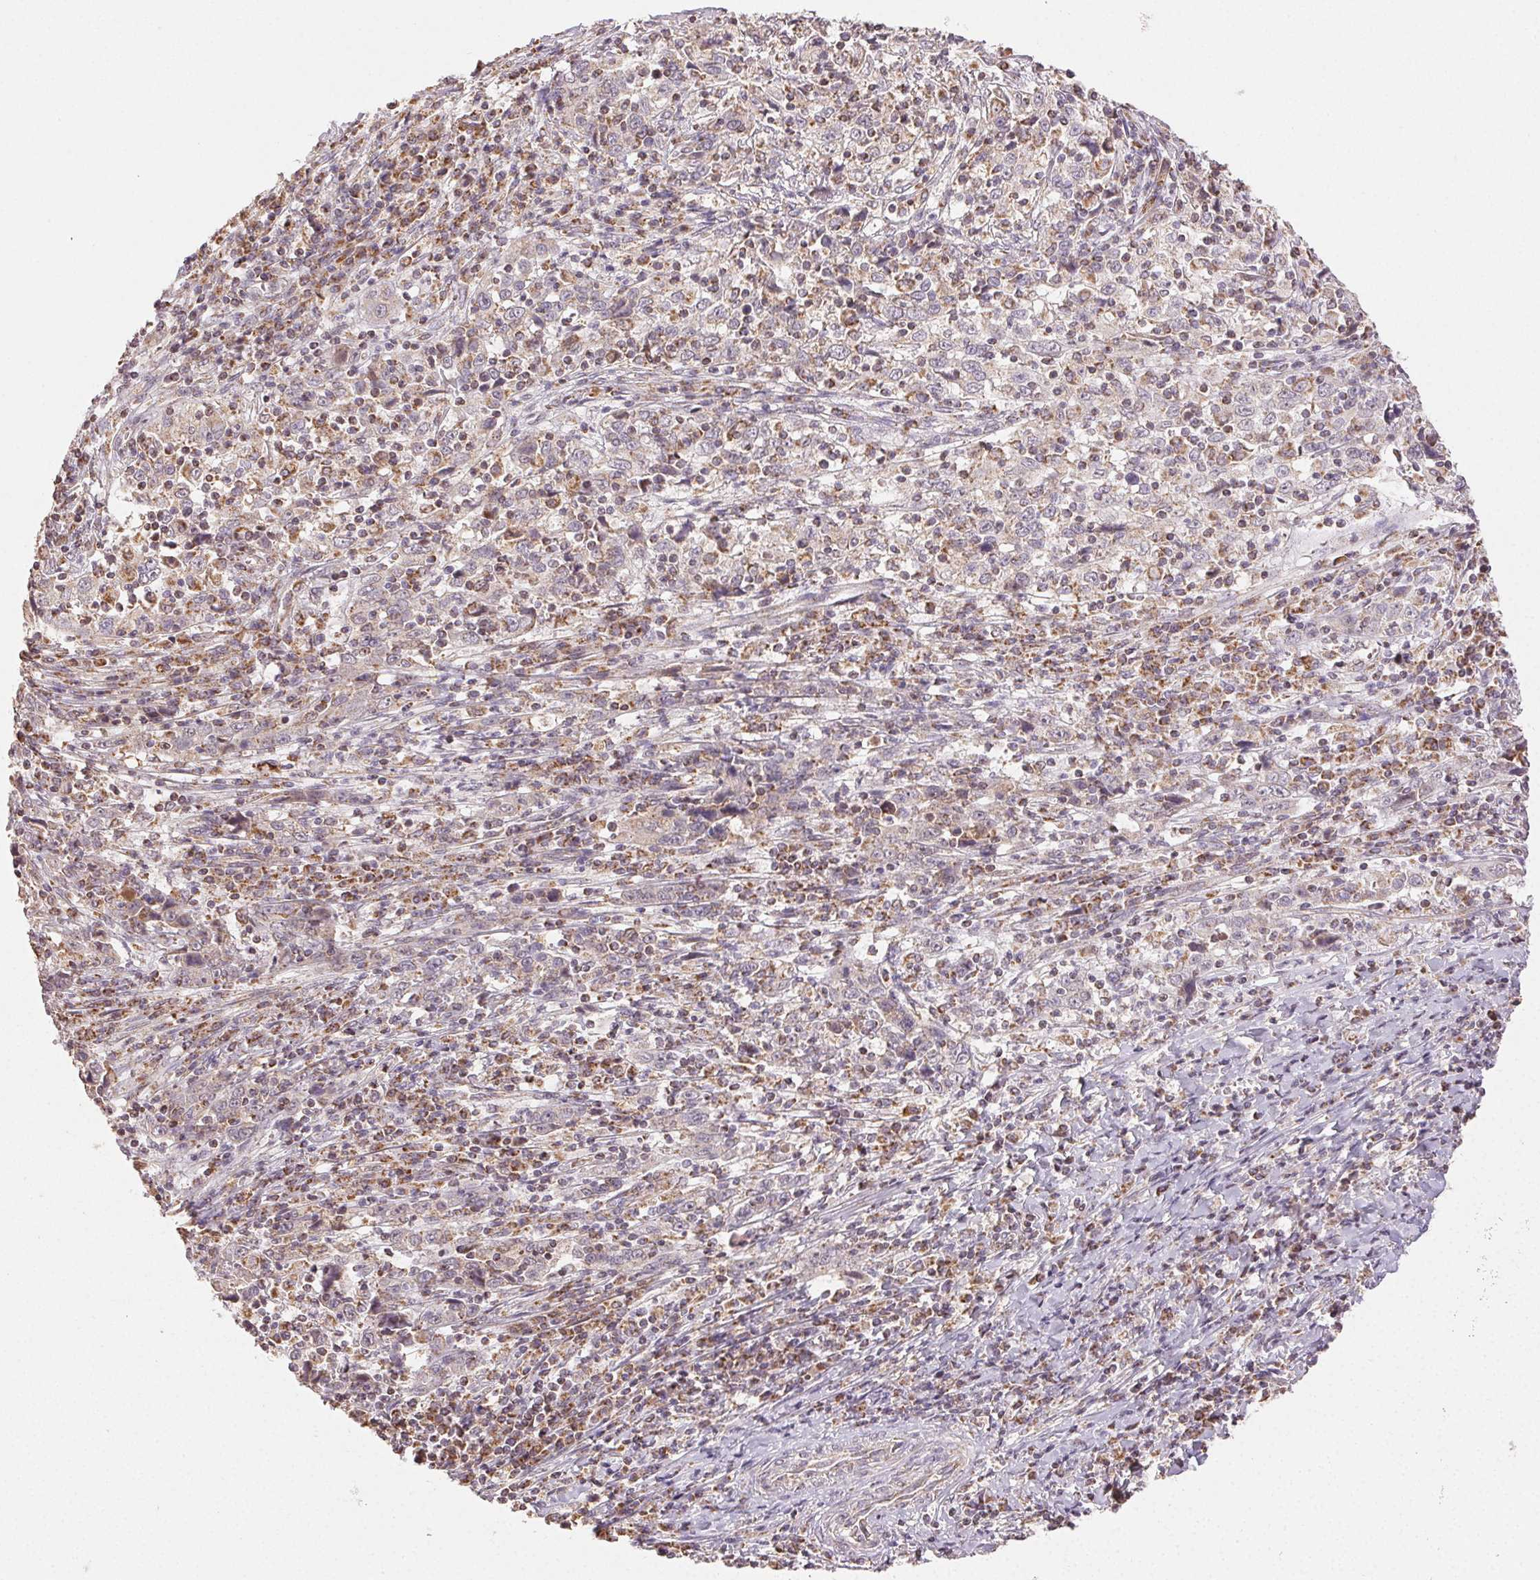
{"staining": {"intensity": "negative", "quantity": "none", "location": "none"}, "tissue": "cervical cancer", "cell_type": "Tumor cells", "image_type": "cancer", "snomed": [{"axis": "morphology", "description": "Squamous cell carcinoma, NOS"}, {"axis": "topography", "description": "Cervix"}], "caption": "The photomicrograph demonstrates no significant positivity in tumor cells of squamous cell carcinoma (cervical). The staining is performed using DAB (3,3'-diaminobenzidine) brown chromogen with nuclei counter-stained in using hematoxylin.", "gene": "CLASP1", "patient": {"sex": "female", "age": 46}}